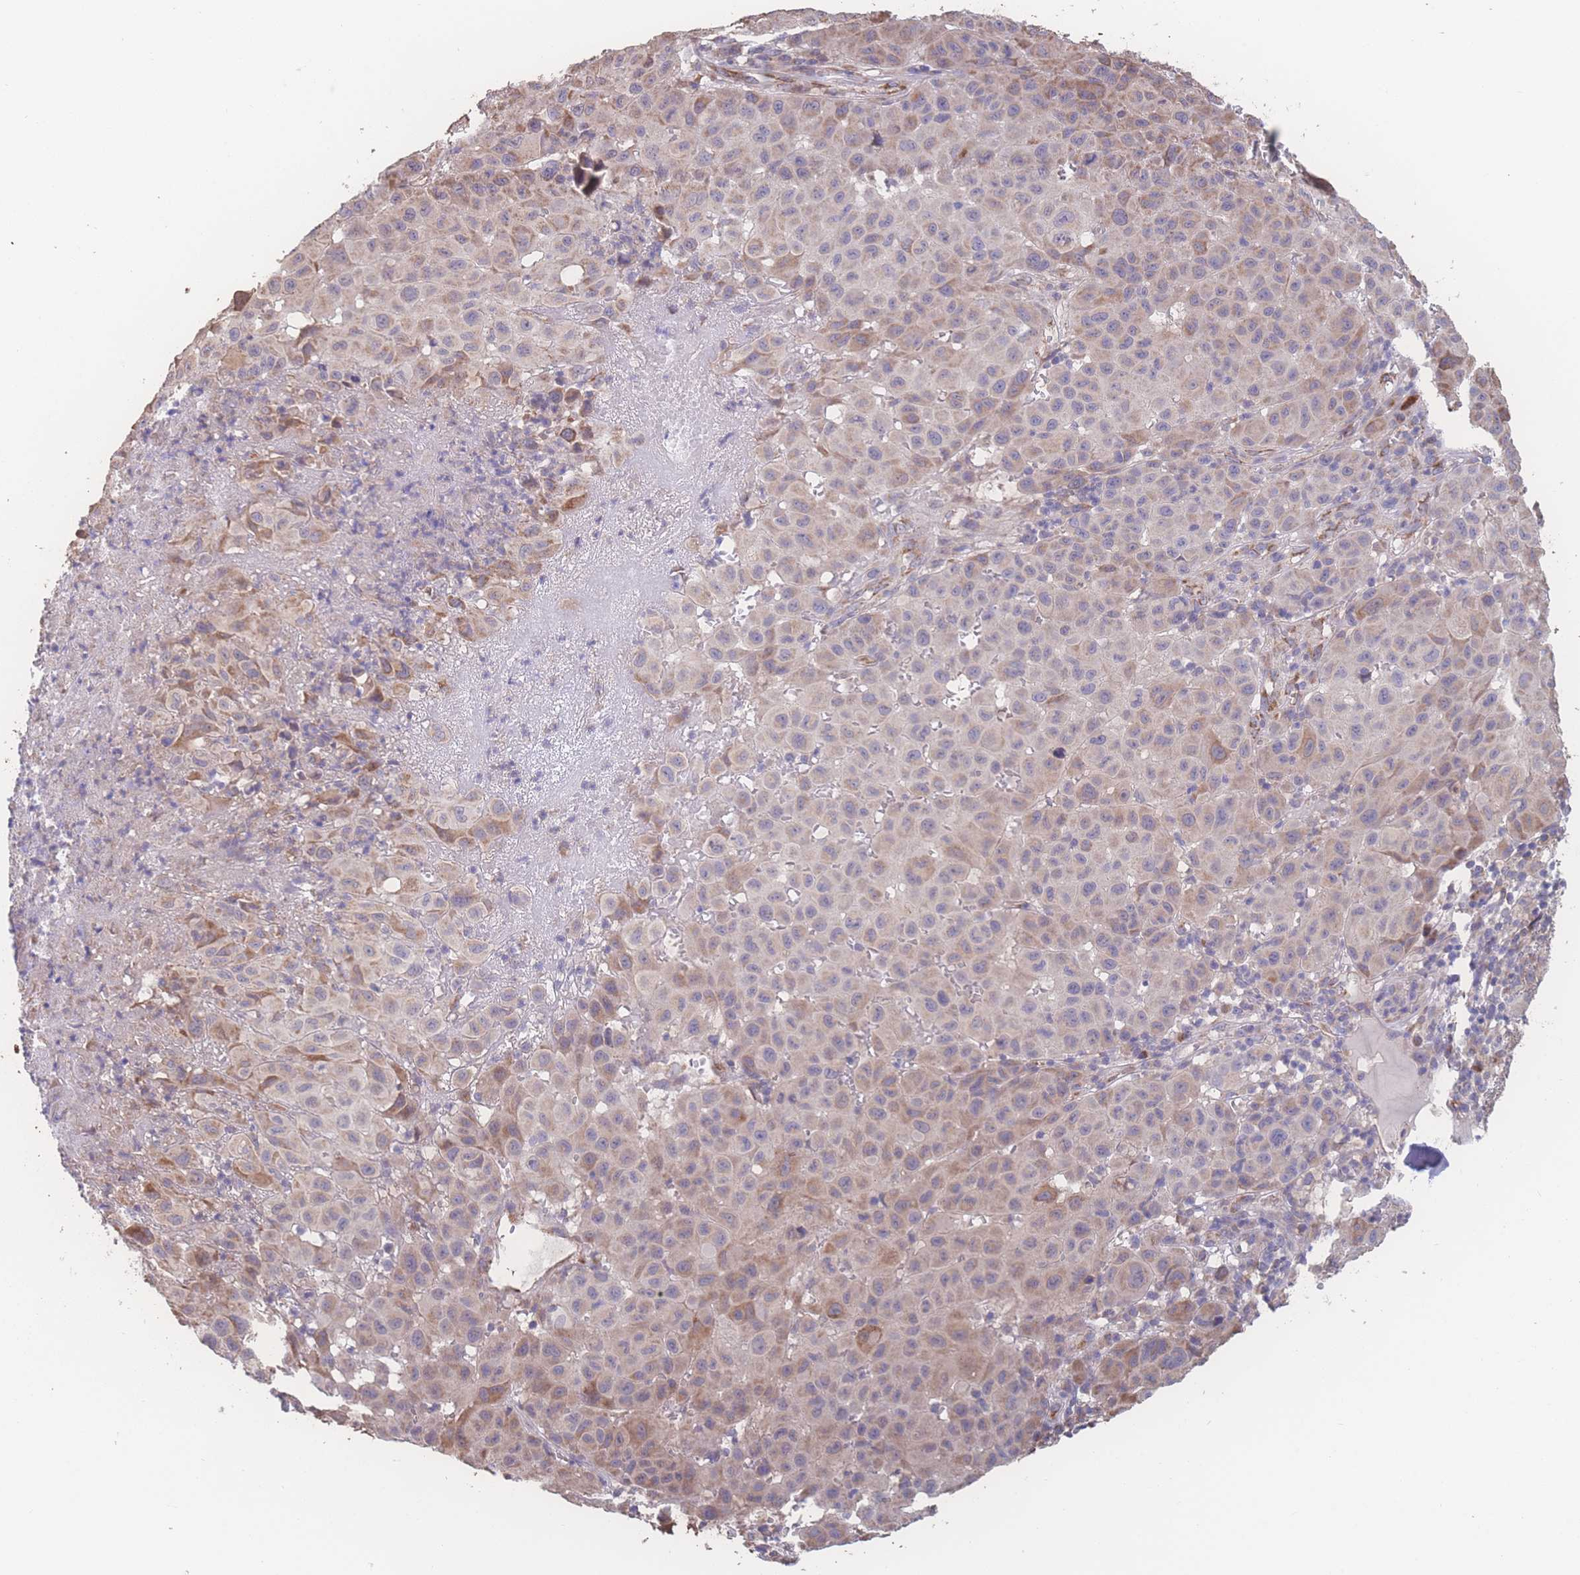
{"staining": {"intensity": "moderate", "quantity": "25%-75%", "location": "cytoplasmic/membranous"}, "tissue": "melanoma", "cell_type": "Tumor cells", "image_type": "cancer", "snomed": [{"axis": "morphology", "description": "Malignant melanoma, NOS"}, {"axis": "topography", "description": "Skin"}], "caption": "Melanoma tissue shows moderate cytoplasmic/membranous positivity in about 25%-75% of tumor cells The staining was performed using DAB, with brown indicating positive protein expression. Nuclei are stained blue with hematoxylin.", "gene": "SGSM3", "patient": {"sex": "male", "age": 73}}